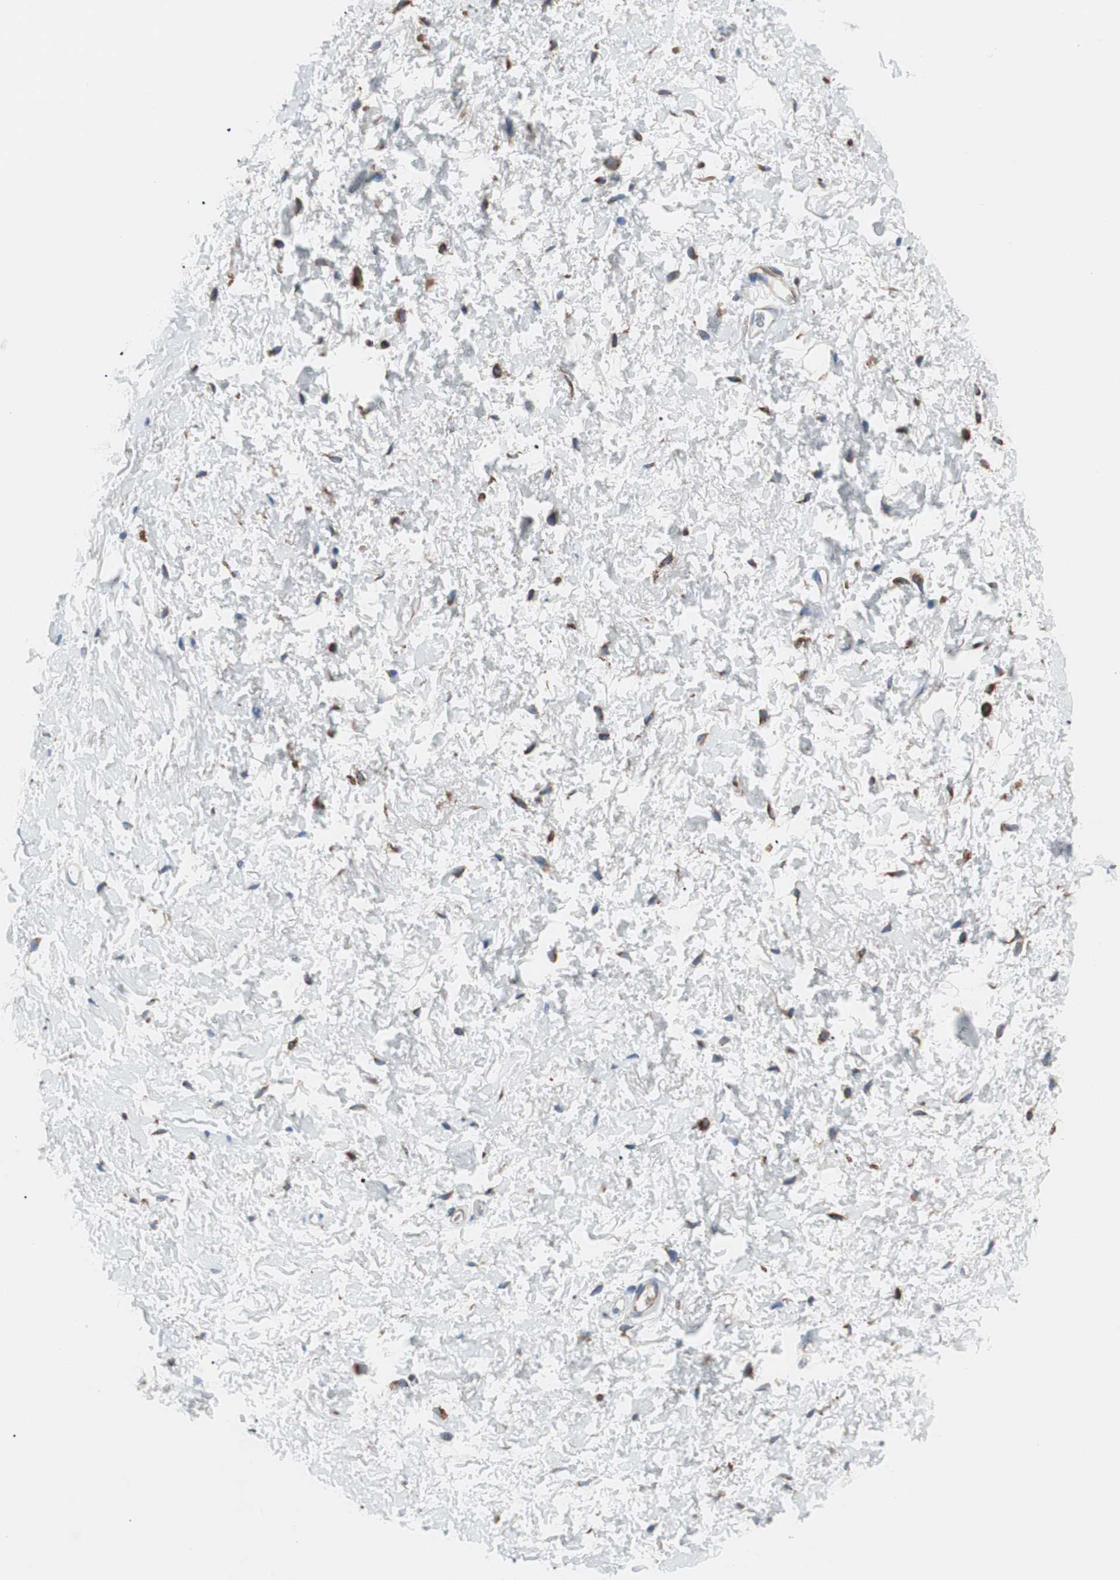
{"staining": {"intensity": "negative", "quantity": "none", "location": "none"}, "tissue": "adipose tissue", "cell_type": "Adipocytes", "image_type": "normal", "snomed": [{"axis": "morphology", "description": "Normal tissue, NOS"}, {"axis": "topography", "description": "Soft tissue"}, {"axis": "topography", "description": "Peripheral nerve tissue"}], "caption": "Adipocytes are negative for protein expression in normal human adipose tissue. (DAB immunohistochemistry visualized using brightfield microscopy, high magnification).", "gene": "SLC27A4", "patient": {"sex": "female", "age": 71}}